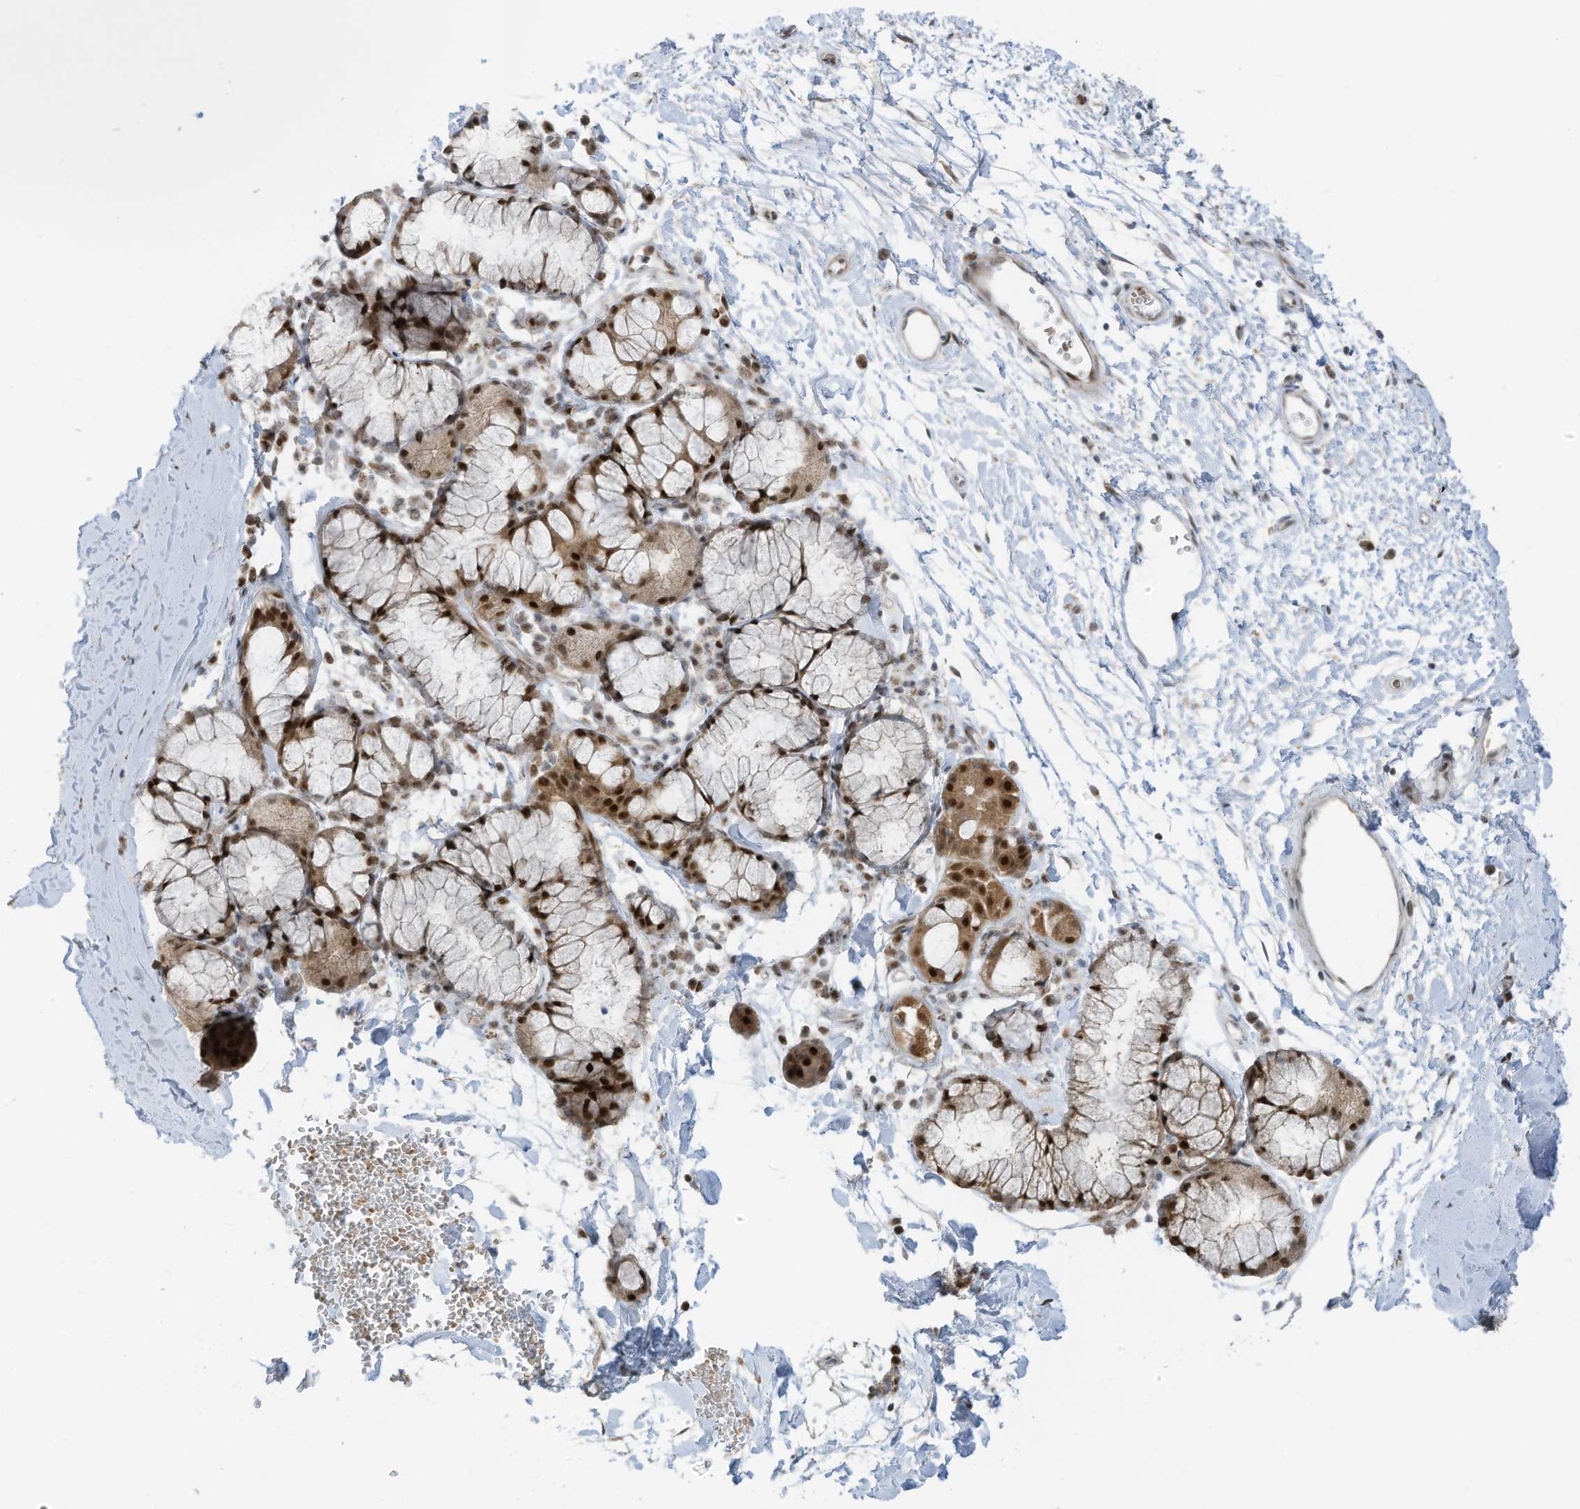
{"staining": {"intensity": "strong", "quantity": "25%-75%", "location": "nuclear"}, "tissue": "bronchus", "cell_type": "Respiratory epithelial cells", "image_type": "normal", "snomed": [{"axis": "morphology", "description": "Normal tissue, NOS"}, {"axis": "topography", "description": "Cartilage tissue"}, {"axis": "topography", "description": "Bronchus"}], "caption": "Immunohistochemical staining of benign bronchus exhibits 25%-75% levels of strong nuclear protein positivity in approximately 25%-75% of respiratory epithelial cells. The staining was performed using DAB (3,3'-diaminobenzidine) to visualize the protein expression in brown, while the nuclei were stained in blue with hematoxylin (Magnification: 20x).", "gene": "ZCWPW2", "patient": {"sex": "female", "age": 53}}